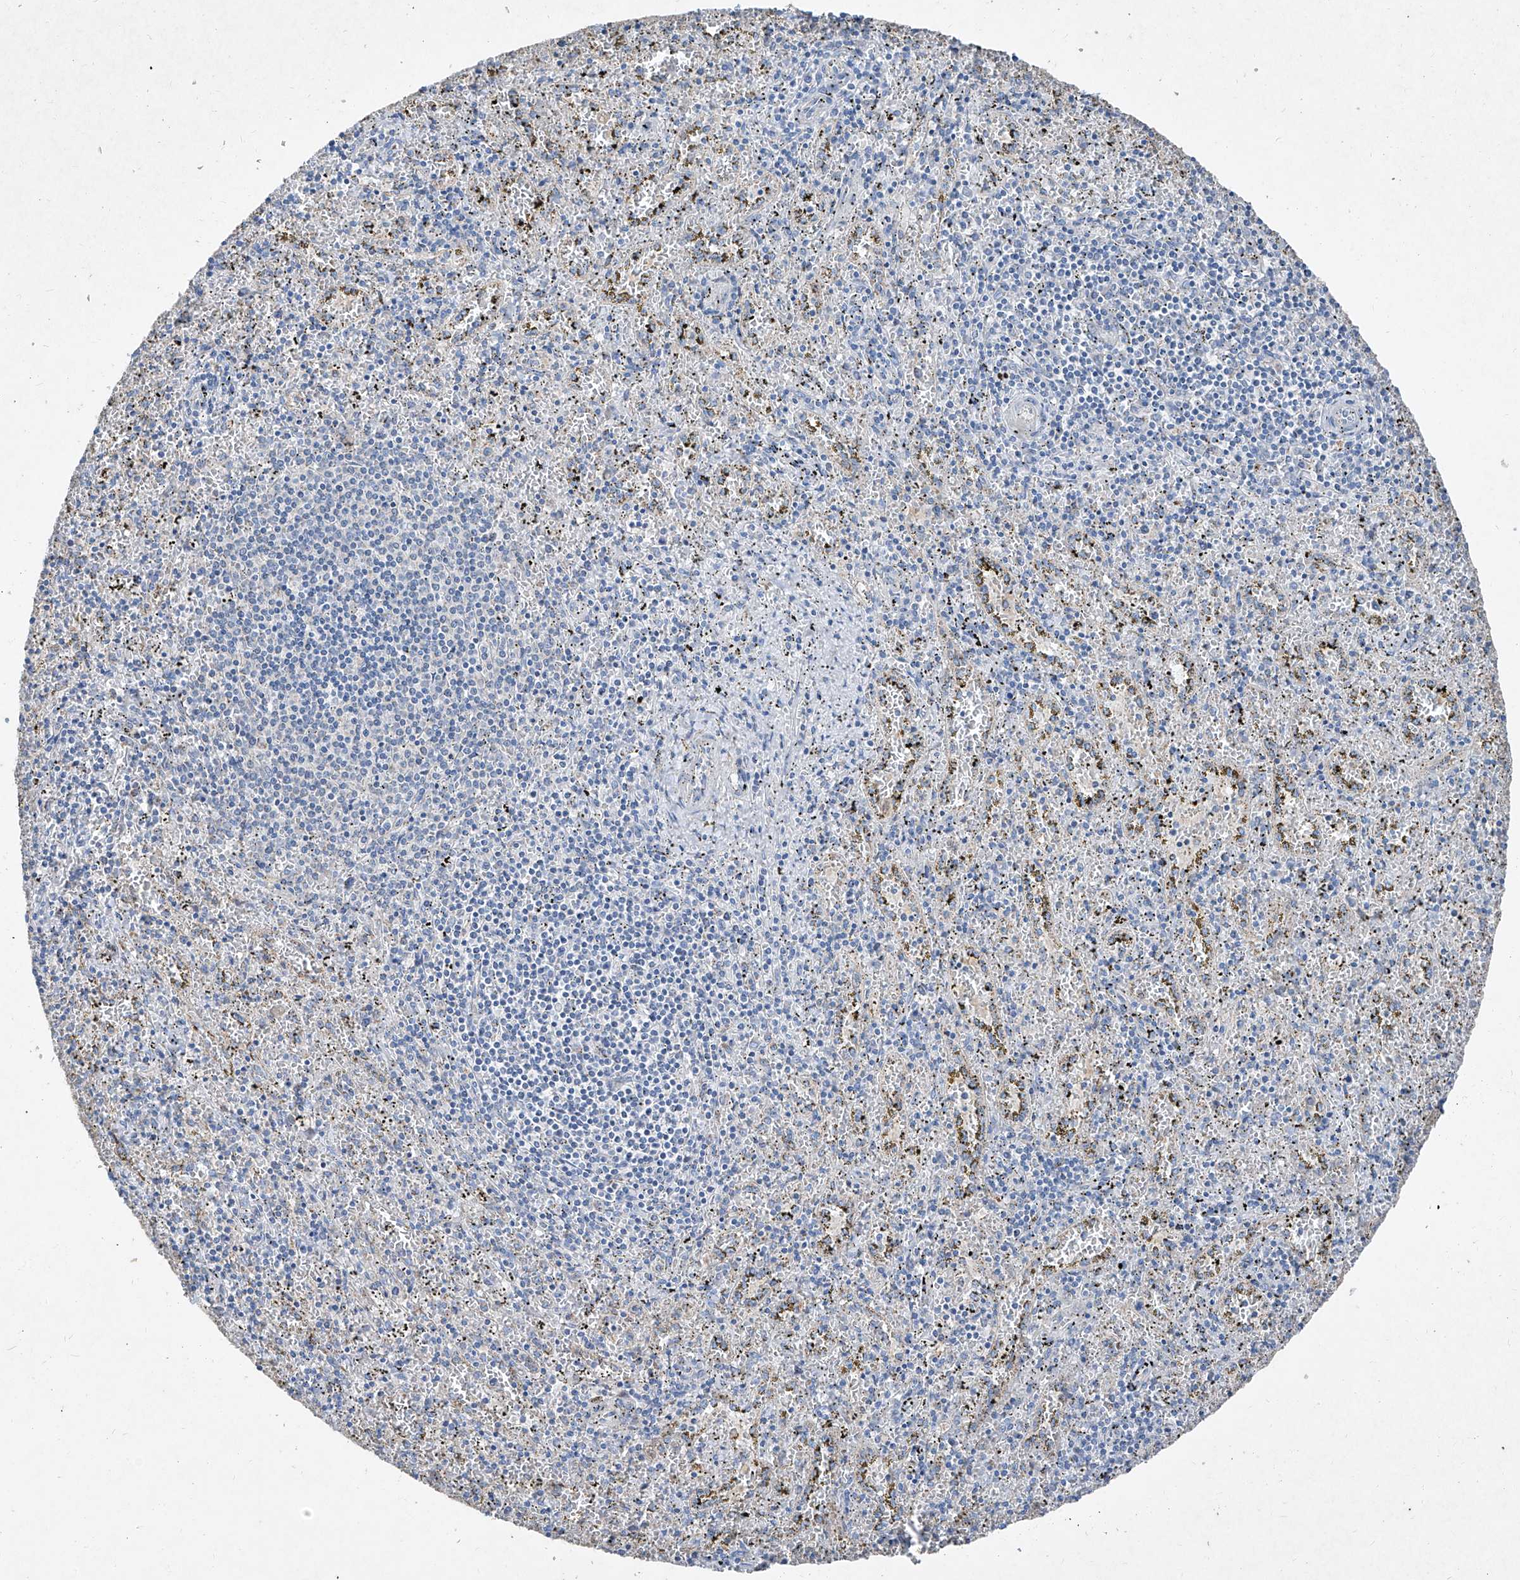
{"staining": {"intensity": "negative", "quantity": "none", "location": "none"}, "tissue": "spleen", "cell_type": "Cells in red pulp", "image_type": "normal", "snomed": [{"axis": "morphology", "description": "Normal tissue, NOS"}, {"axis": "topography", "description": "Spleen"}], "caption": "Cells in red pulp show no significant protein positivity in unremarkable spleen. The staining was performed using DAB to visualize the protein expression in brown, while the nuclei were stained in blue with hematoxylin (Magnification: 20x).", "gene": "ABCD3", "patient": {"sex": "male", "age": 11}}